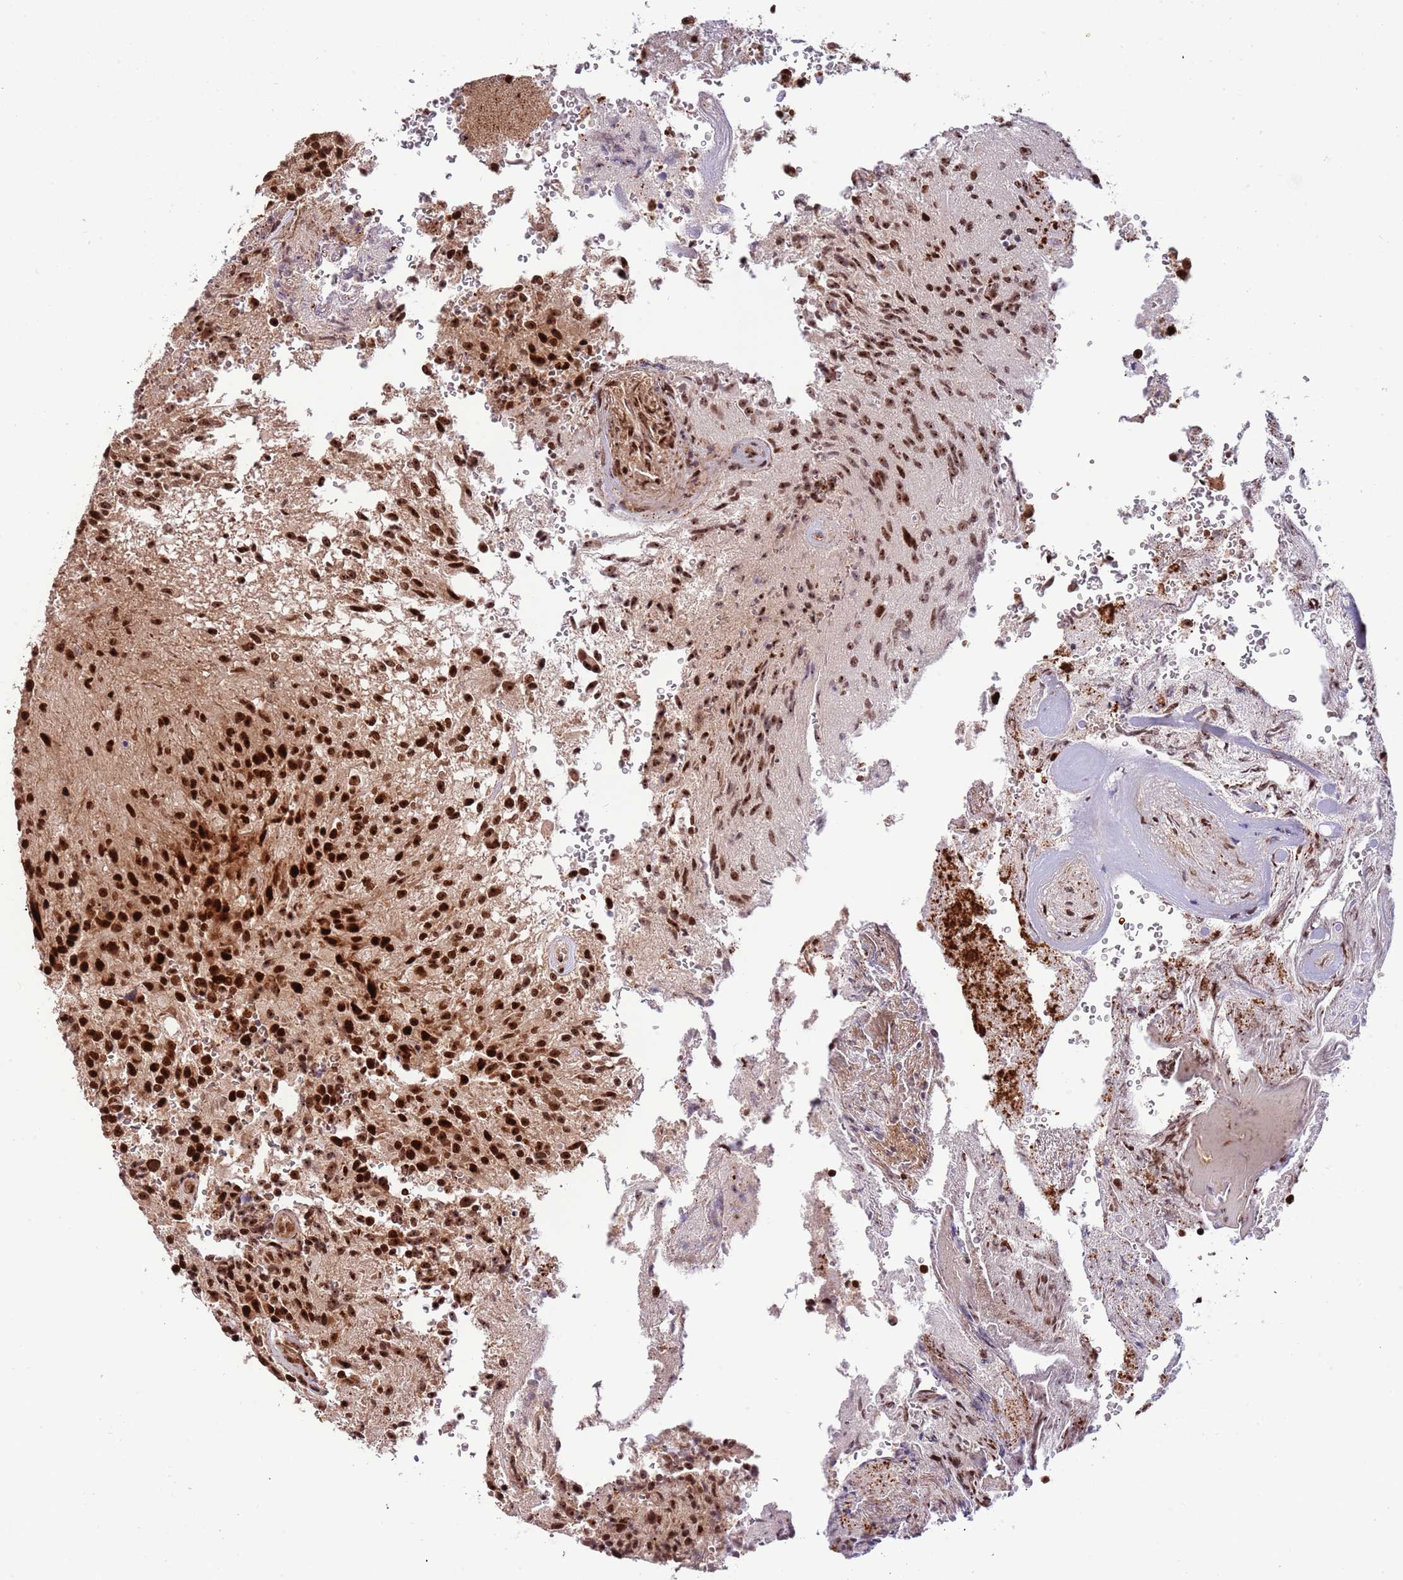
{"staining": {"intensity": "strong", "quantity": ">75%", "location": "nuclear"}, "tissue": "glioma", "cell_type": "Tumor cells", "image_type": "cancer", "snomed": [{"axis": "morphology", "description": "Normal tissue, NOS"}, {"axis": "morphology", "description": "Glioma, malignant, High grade"}, {"axis": "topography", "description": "Cerebral cortex"}], "caption": "This image shows IHC staining of glioma, with high strong nuclear expression in approximately >75% of tumor cells.", "gene": "RIF1", "patient": {"sex": "male", "age": 56}}